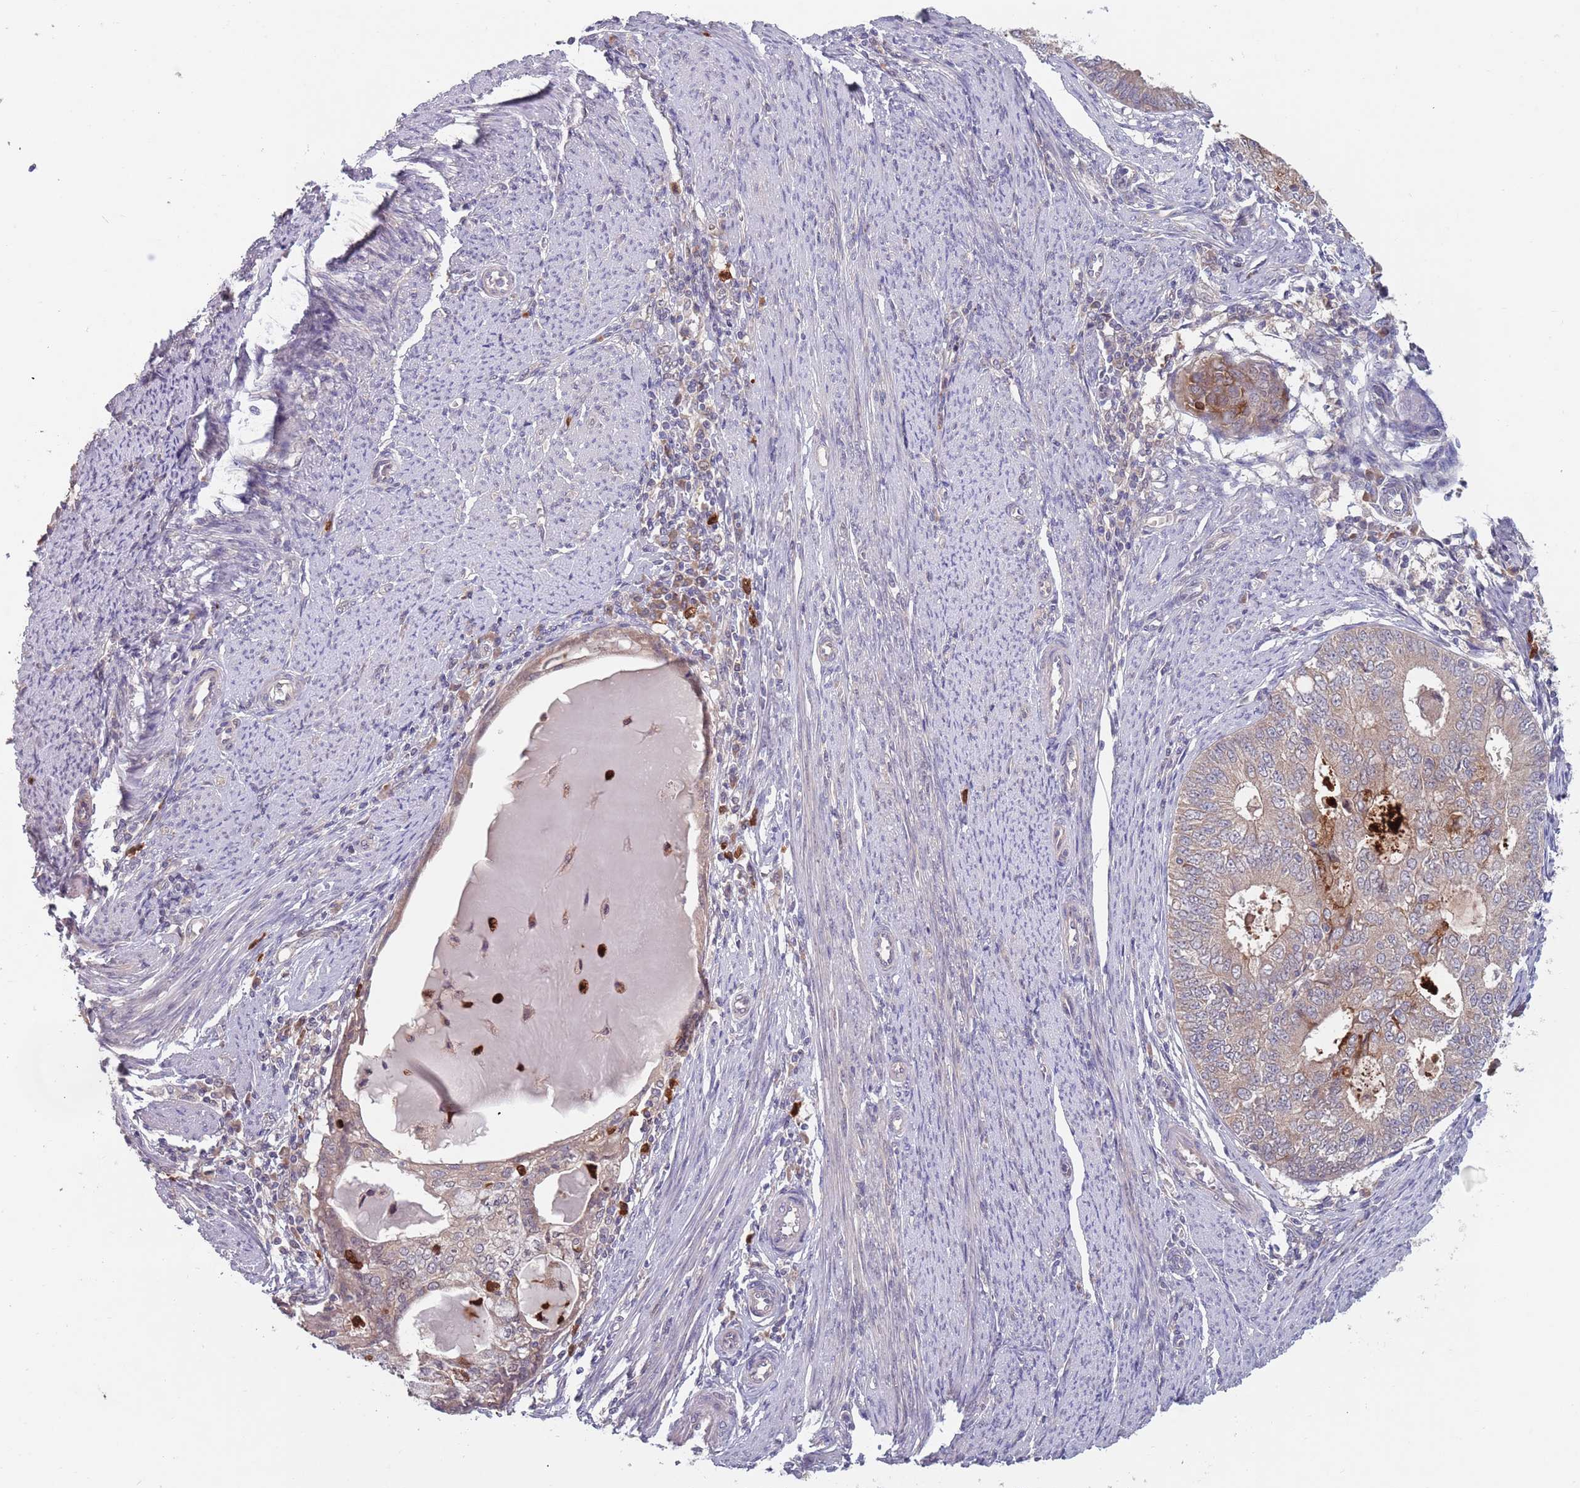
{"staining": {"intensity": "moderate", "quantity": "25%-75%", "location": "cytoplasmic/membranous"}, "tissue": "endometrial cancer", "cell_type": "Tumor cells", "image_type": "cancer", "snomed": [{"axis": "morphology", "description": "Adenocarcinoma, NOS"}, {"axis": "topography", "description": "Endometrium"}], "caption": "Endometrial cancer (adenocarcinoma) stained with a brown dye exhibits moderate cytoplasmic/membranous positive positivity in about 25%-75% of tumor cells.", "gene": "TYW1", "patient": {"sex": "female", "age": 57}}